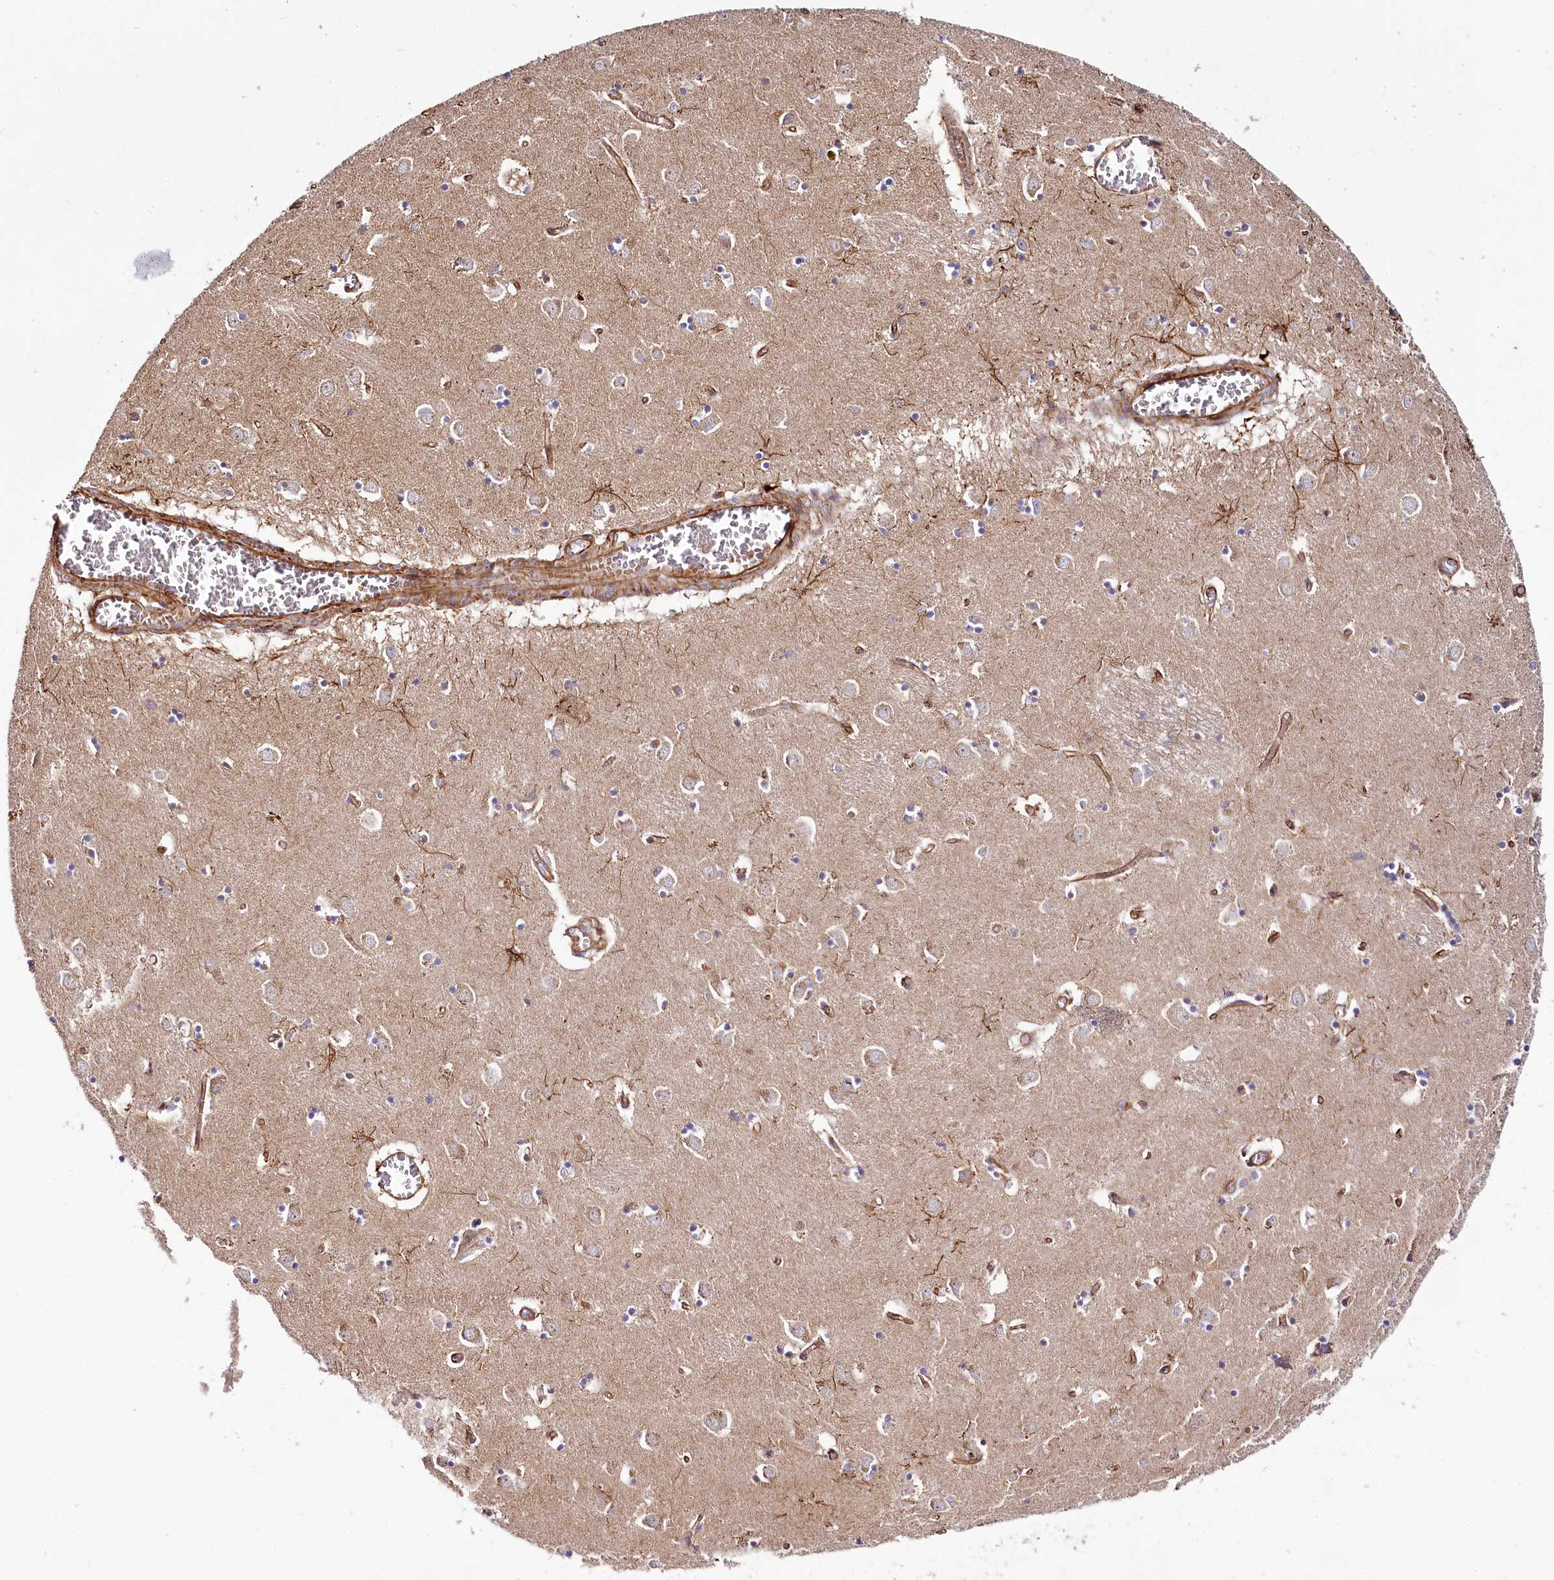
{"staining": {"intensity": "negative", "quantity": "none", "location": "none"}, "tissue": "caudate", "cell_type": "Glial cells", "image_type": "normal", "snomed": [{"axis": "morphology", "description": "Normal tissue, NOS"}, {"axis": "topography", "description": "Lateral ventricle wall"}], "caption": "Immunohistochemistry (IHC) photomicrograph of unremarkable caudate stained for a protein (brown), which shows no staining in glial cells.", "gene": "THUMPD3", "patient": {"sex": "male", "age": 70}}